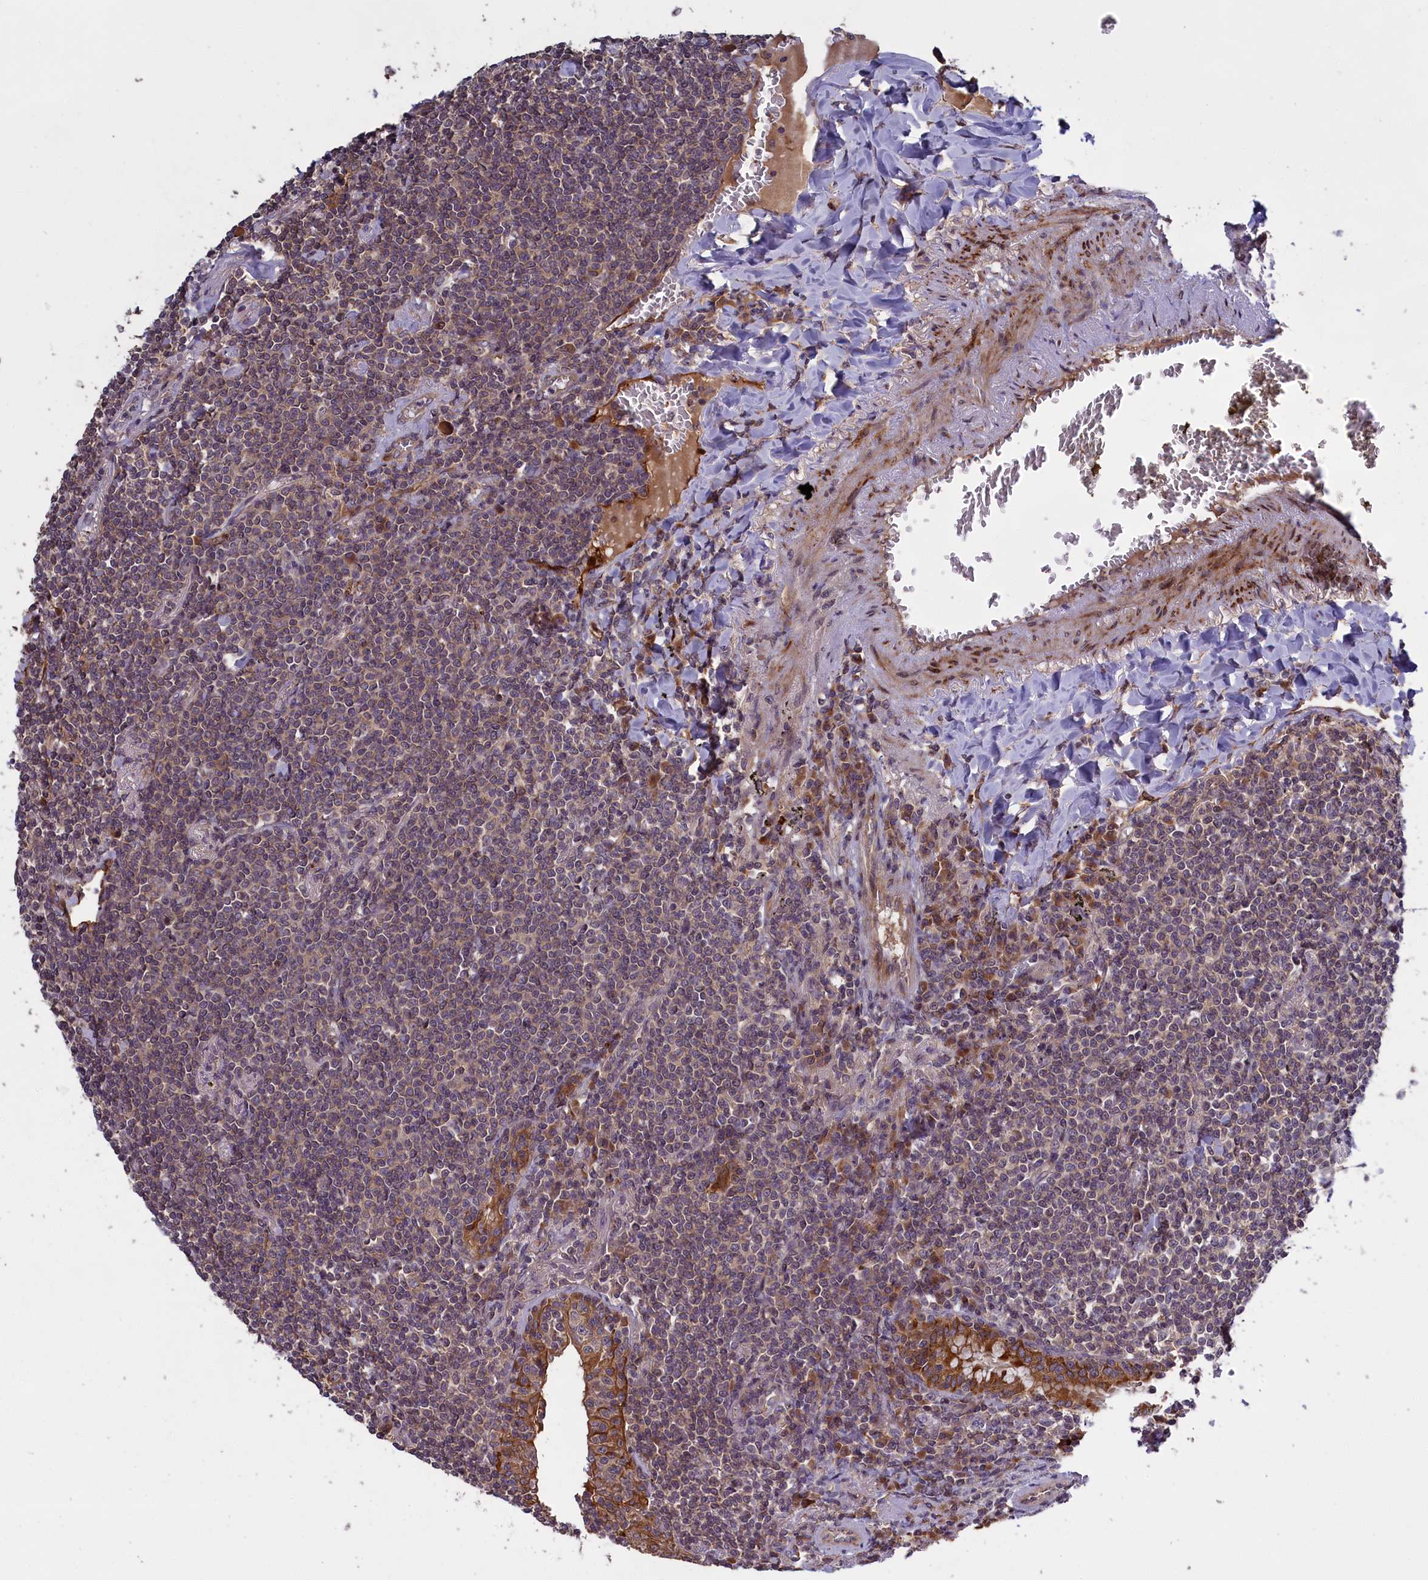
{"staining": {"intensity": "weak", "quantity": "25%-75%", "location": "nuclear"}, "tissue": "lymphoma", "cell_type": "Tumor cells", "image_type": "cancer", "snomed": [{"axis": "morphology", "description": "Malignant lymphoma, non-Hodgkin's type, Low grade"}, {"axis": "topography", "description": "Lung"}], "caption": "DAB (3,3'-diaminobenzidine) immunohistochemical staining of lymphoma exhibits weak nuclear protein expression in approximately 25%-75% of tumor cells. (DAB IHC with brightfield microscopy, high magnification).", "gene": "DENND1B", "patient": {"sex": "female", "age": 71}}